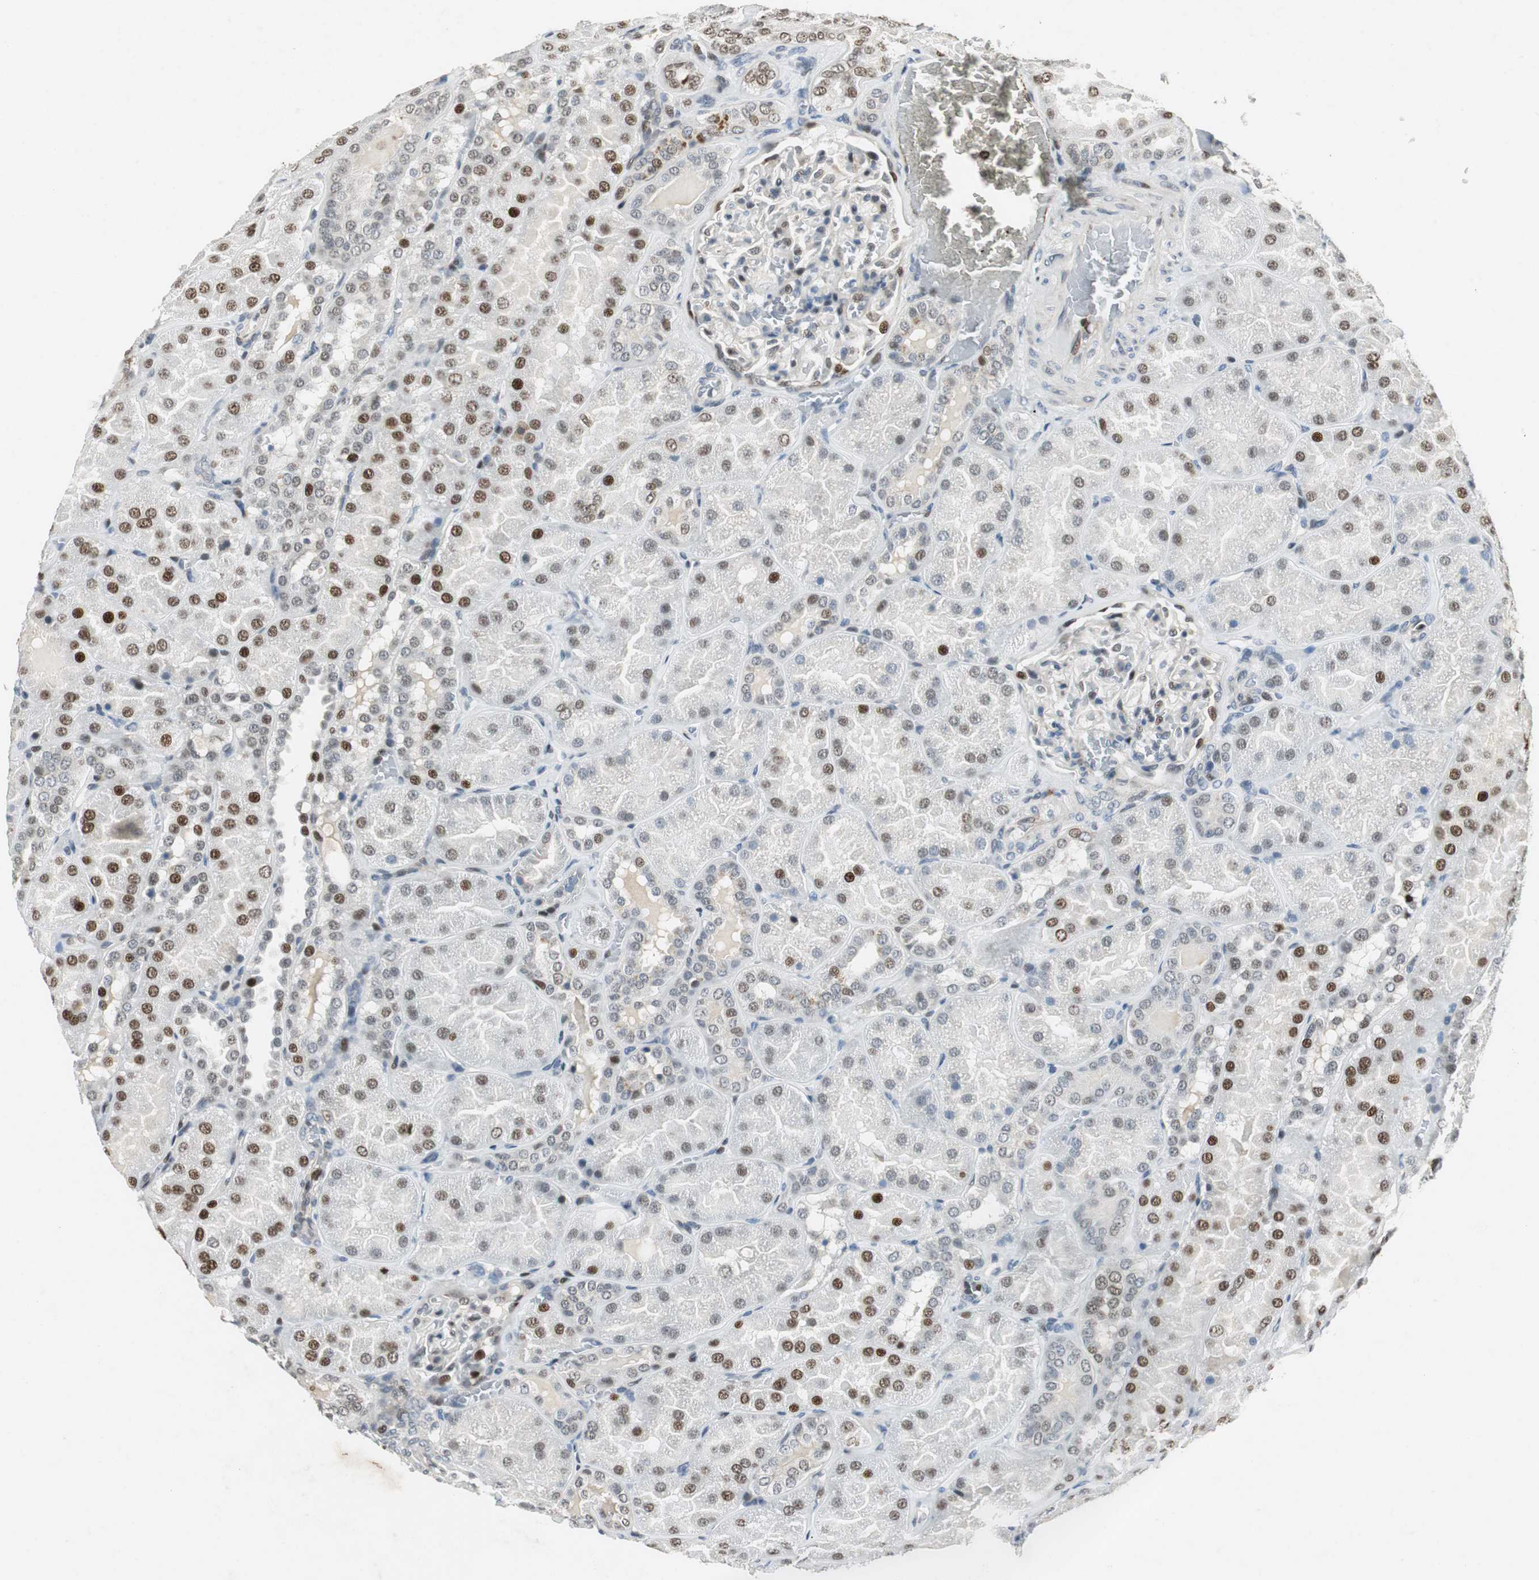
{"staining": {"intensity": "moderate", "quantity": "<25%", "location": "nuclear"}, "tissue": "kidney", "cell_type": "Cells in glomeruli", "image_type": "normal", "snomed": [{"axis": "morphology", "description": "Normal tissue, NOS"}, {"axis": "topography", "description": "Kidney"}], "caption": "This is an image of immunohistochemistry (IHC) staining of unremarkable kidney, which shows moderate staining in the nuclear of cells in glomeruli.", "gene": "AJUBA", "patient": {"sex": "male", "age": 28}}